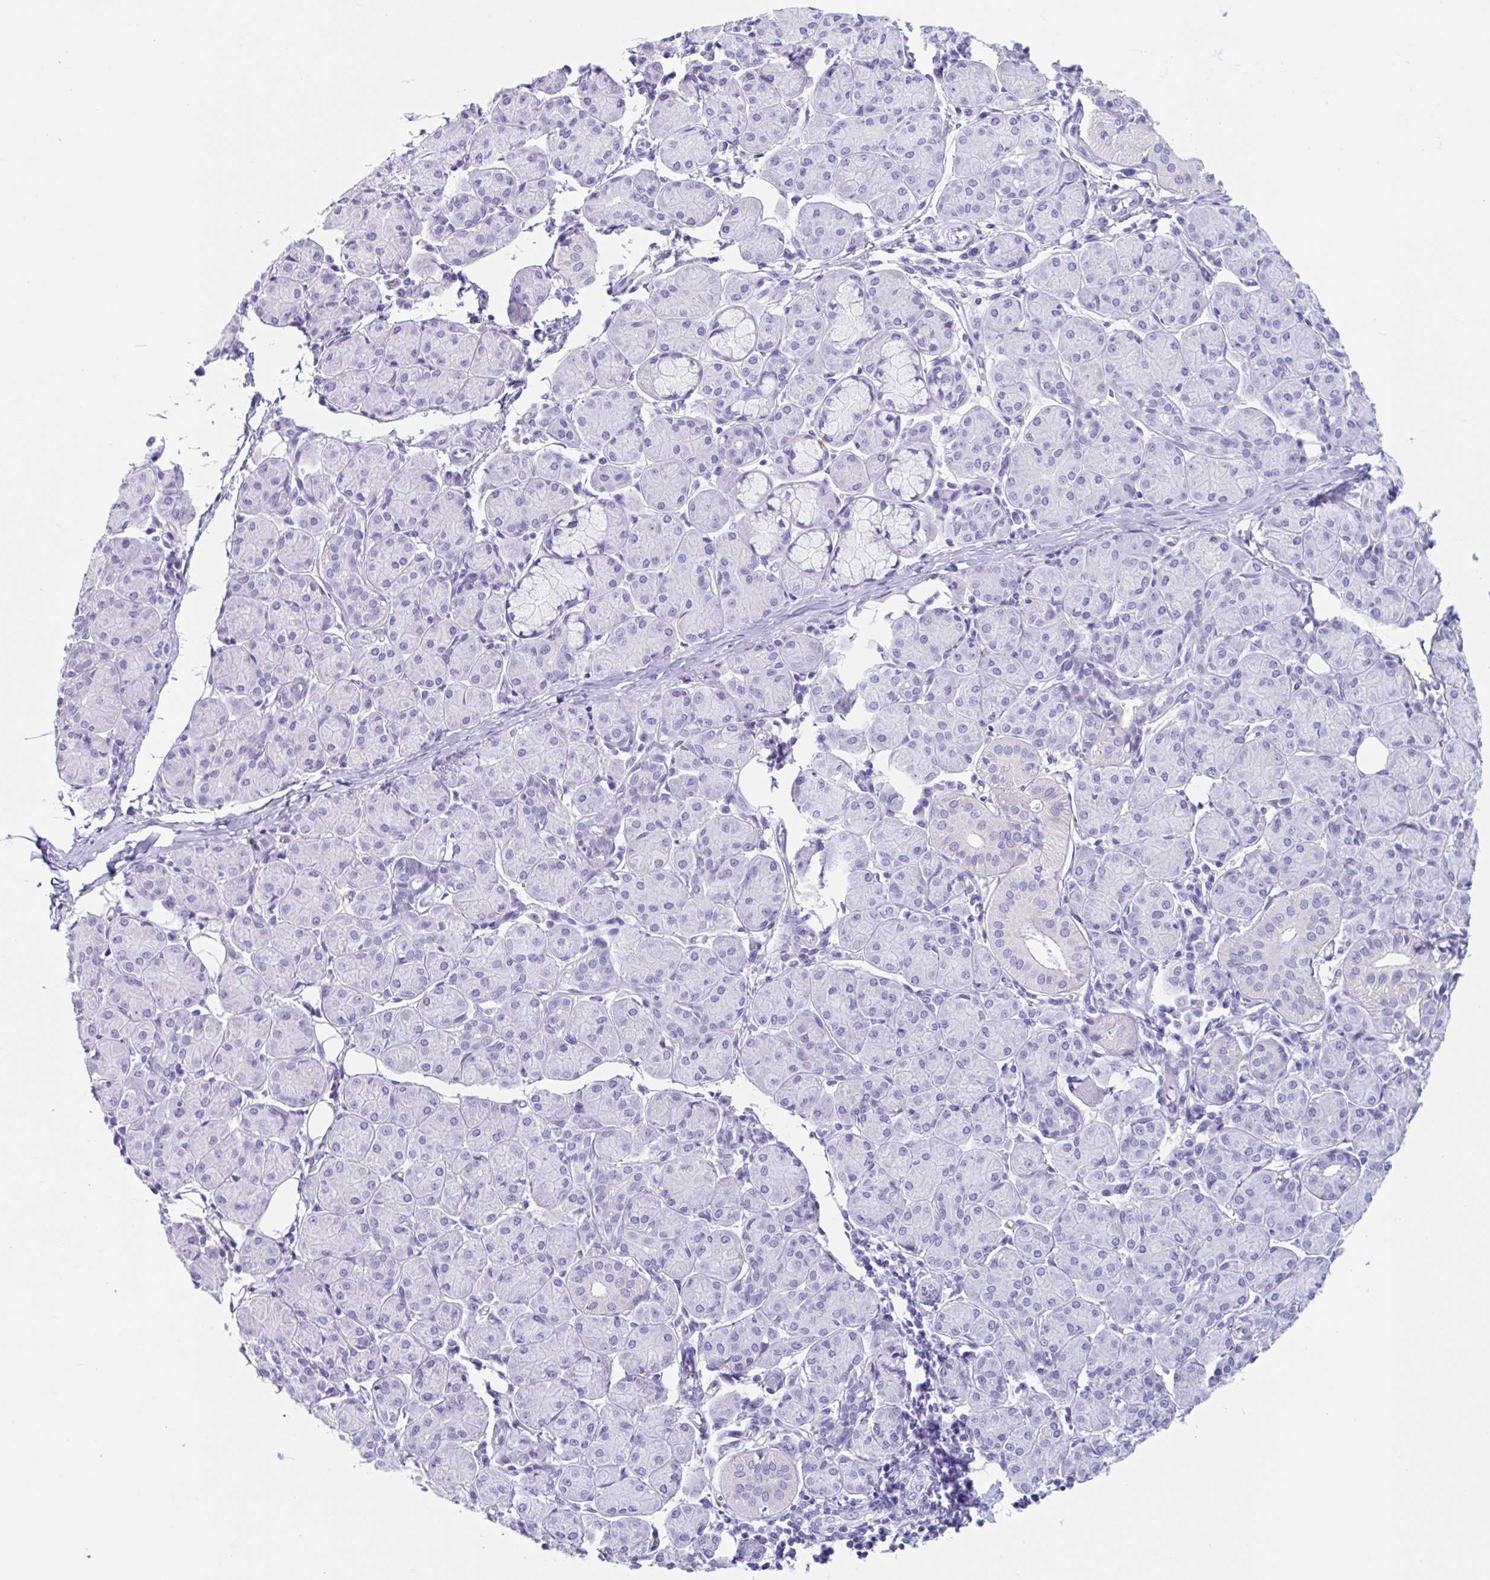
{"staining": {"intensity": "negative", "quantity": "none", "location": "none"}, "tissue": "salivary gland", "cell_type": "Glandular cells", "image_type": "normal", "snomed": [{"axis": "morphology", "description": "Normal tissue, NOS"}, {"axis": "morphology", "description": "Inflammation, NOS"}, {"axis": "topography", "description": "Lymph node"}, {"axis": "topography", "description": "Salivary gland"}], "caption": "Immunohistochemistry (IHC) micrograph of normal salivary gland: salivary gland stained with DAB (3,3'-diaminobenzidine) demonstrates no significant protein expression in glandular cells. (Brightfield microscopy of DAB (3,3'-diaminobenzidine) IHC at high magnification).", "gene": "CPTP", "patient": {"sex": "male", "age": 3}}